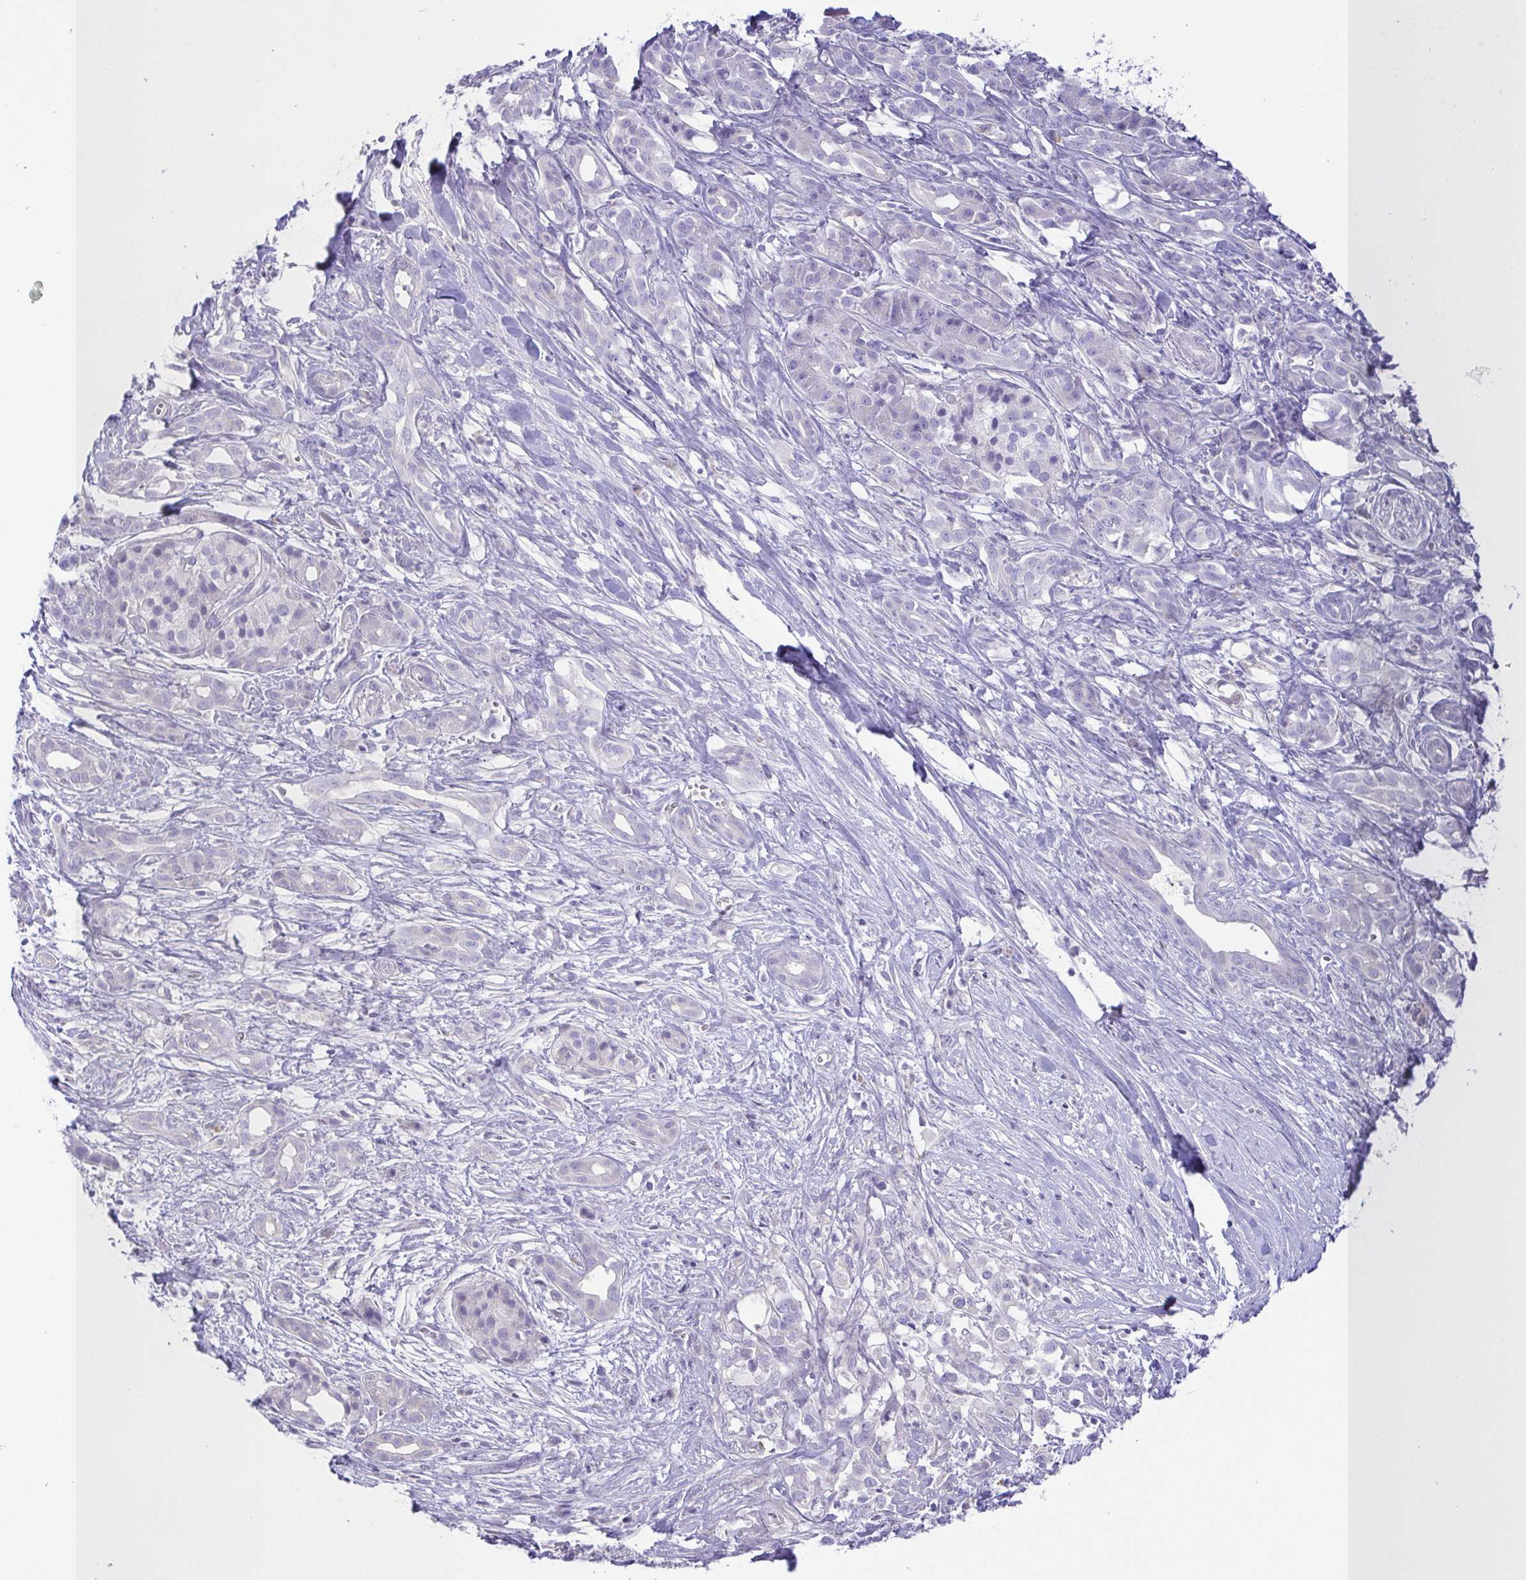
{"staining": {"intensity": "negative", "quantity": "none", "location": "none"}, "tissue": "pancreatic cancer", "cell_type": "Tumor cells", "image_type": "cancer", "snomed": [{"axis": "morphology", "description": "Adenocarcinoma, NOS"}, {"axis": "topography", "description": "Pancreas"}], "caption": "Immunohistochemistry (IHC) photomicrograph of human pancreatic cancer (adenocarcinoma) stained for a protein (brown), which reveals no positivity in tumor cells.", "gene": "PKDREJ", "patient": {"sex": "male", "age": 61}}